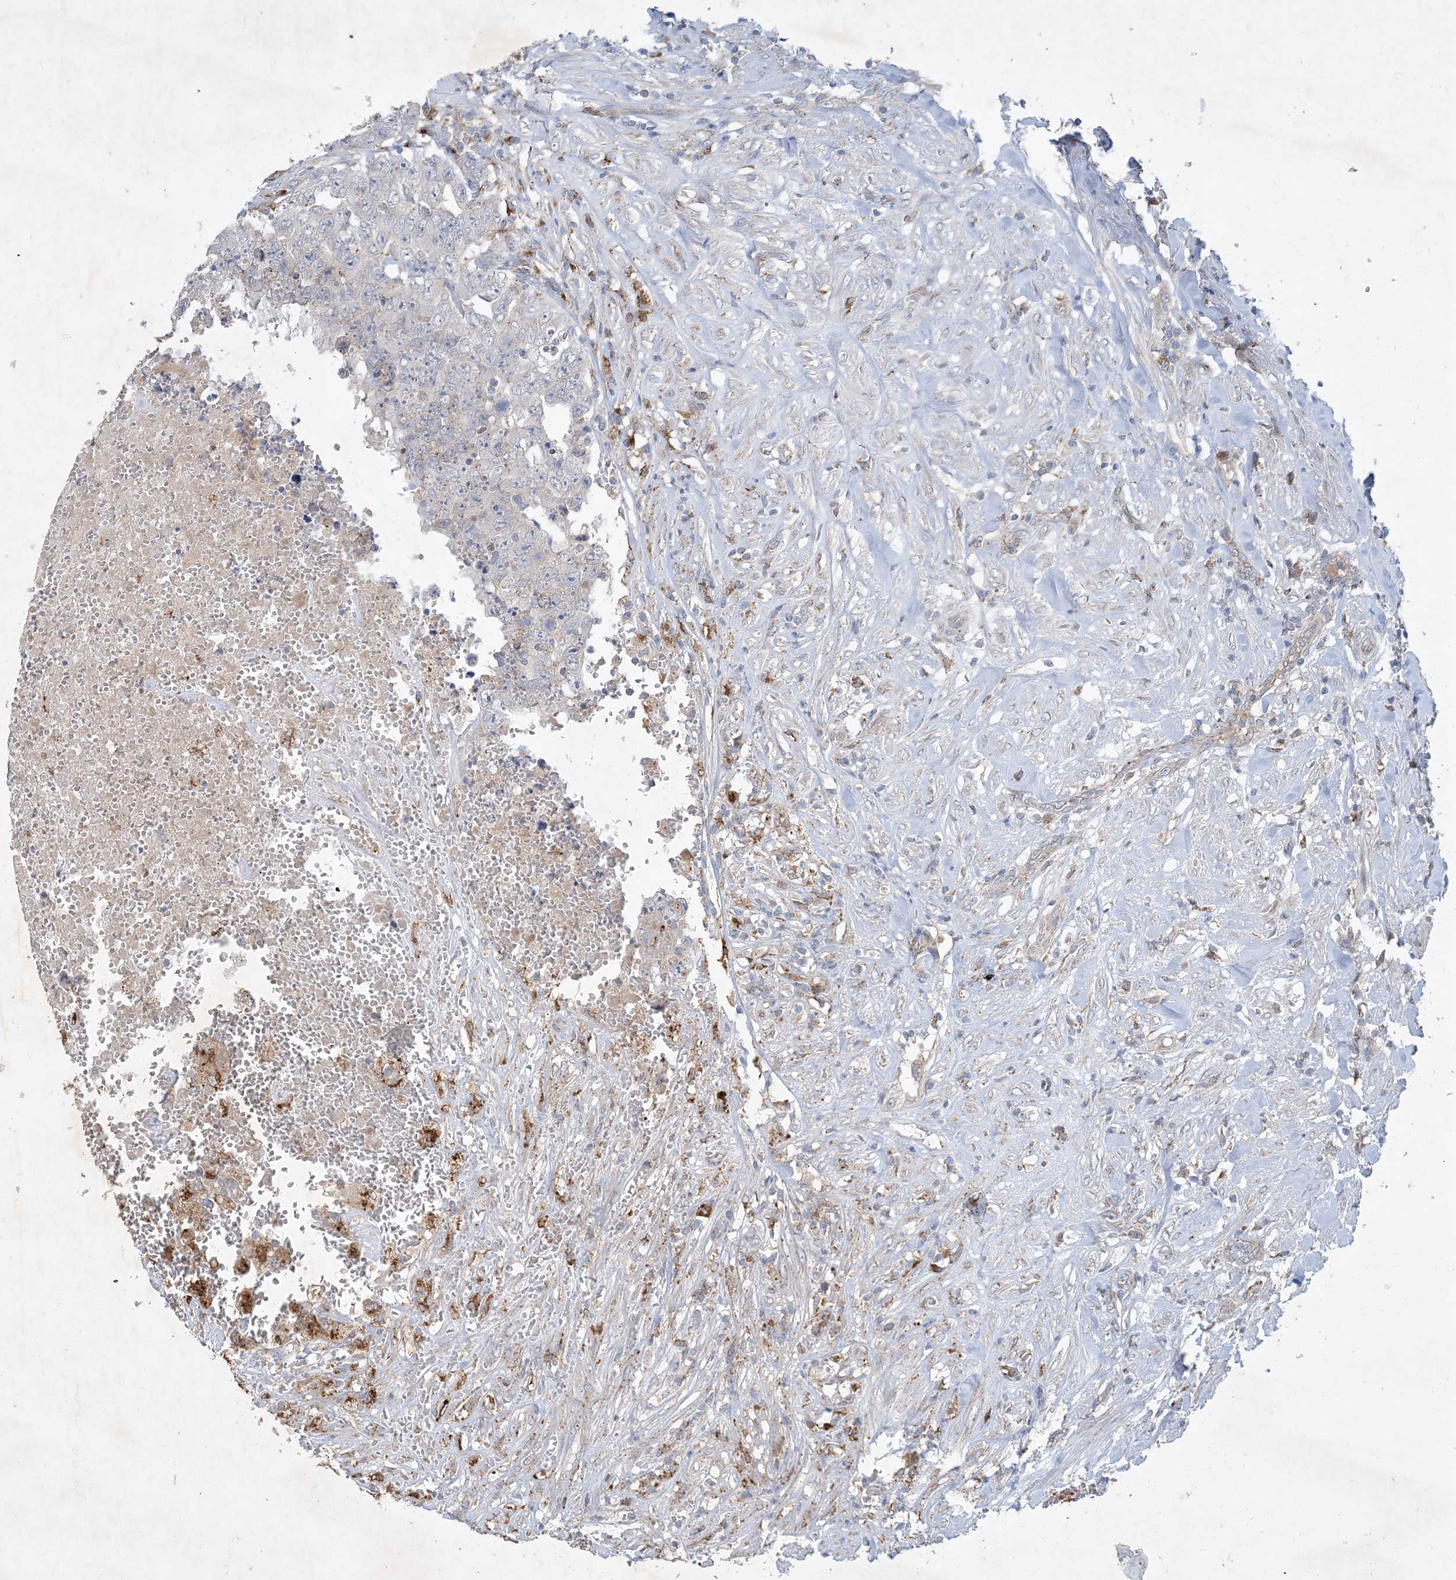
{"staining": {"intensity": "negative", "quantity": "none", "location": "none"}, "tissue": "testis cancer", "cell_type": "Tumor cells", "image_type": "cancer", "snomed": [{"axis": "morphology", "description": "Carcinoma, Embryonal, NOS"}, {"axis": "topography", "description": "Testis"}], "caption": "An image of human testis cancer is negative for staining in tumor cells.", "gene": "MRPS18A", "patient": {"sex": "male", "age": 26}}